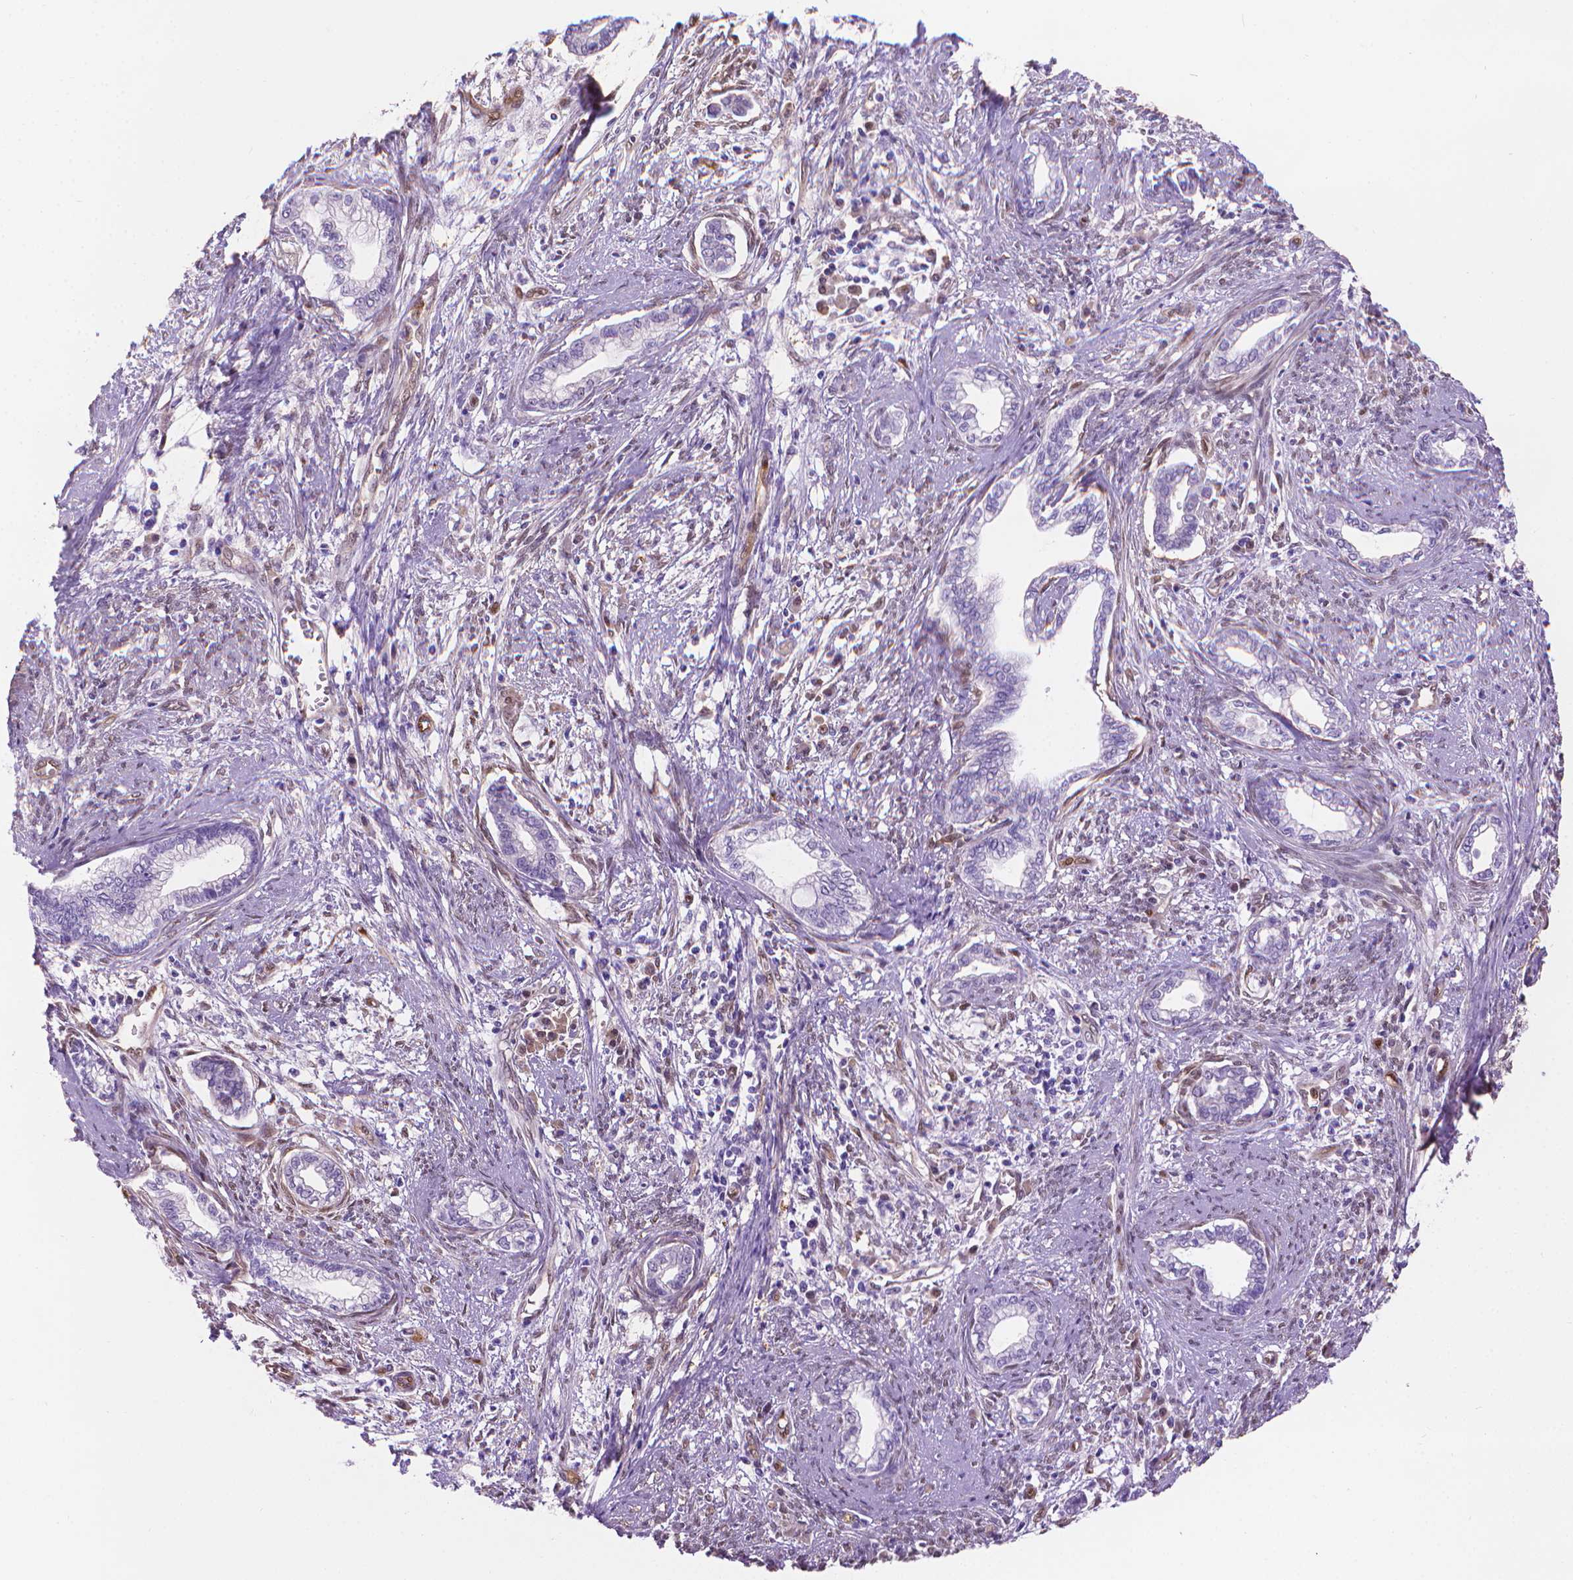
{"staining": {"intensity": "negative", "quantity": "none", "location": "none"}, "tissue": "cervical cancer", "cell_type": "Tumor cells", "image_type": "cancer", "snomed": [{"axis": "morphology", "description": "Adenocarcinoma, NOS"}, {"axis": "topography", "description": "Cervix"}], "caption": "Adenocarcinoma (cervical) was stained to show a protein in brown. There is no significant staining in tumor cells.", "gene": "CLIC4", "patient": {"sex": "female", "age": 62}}